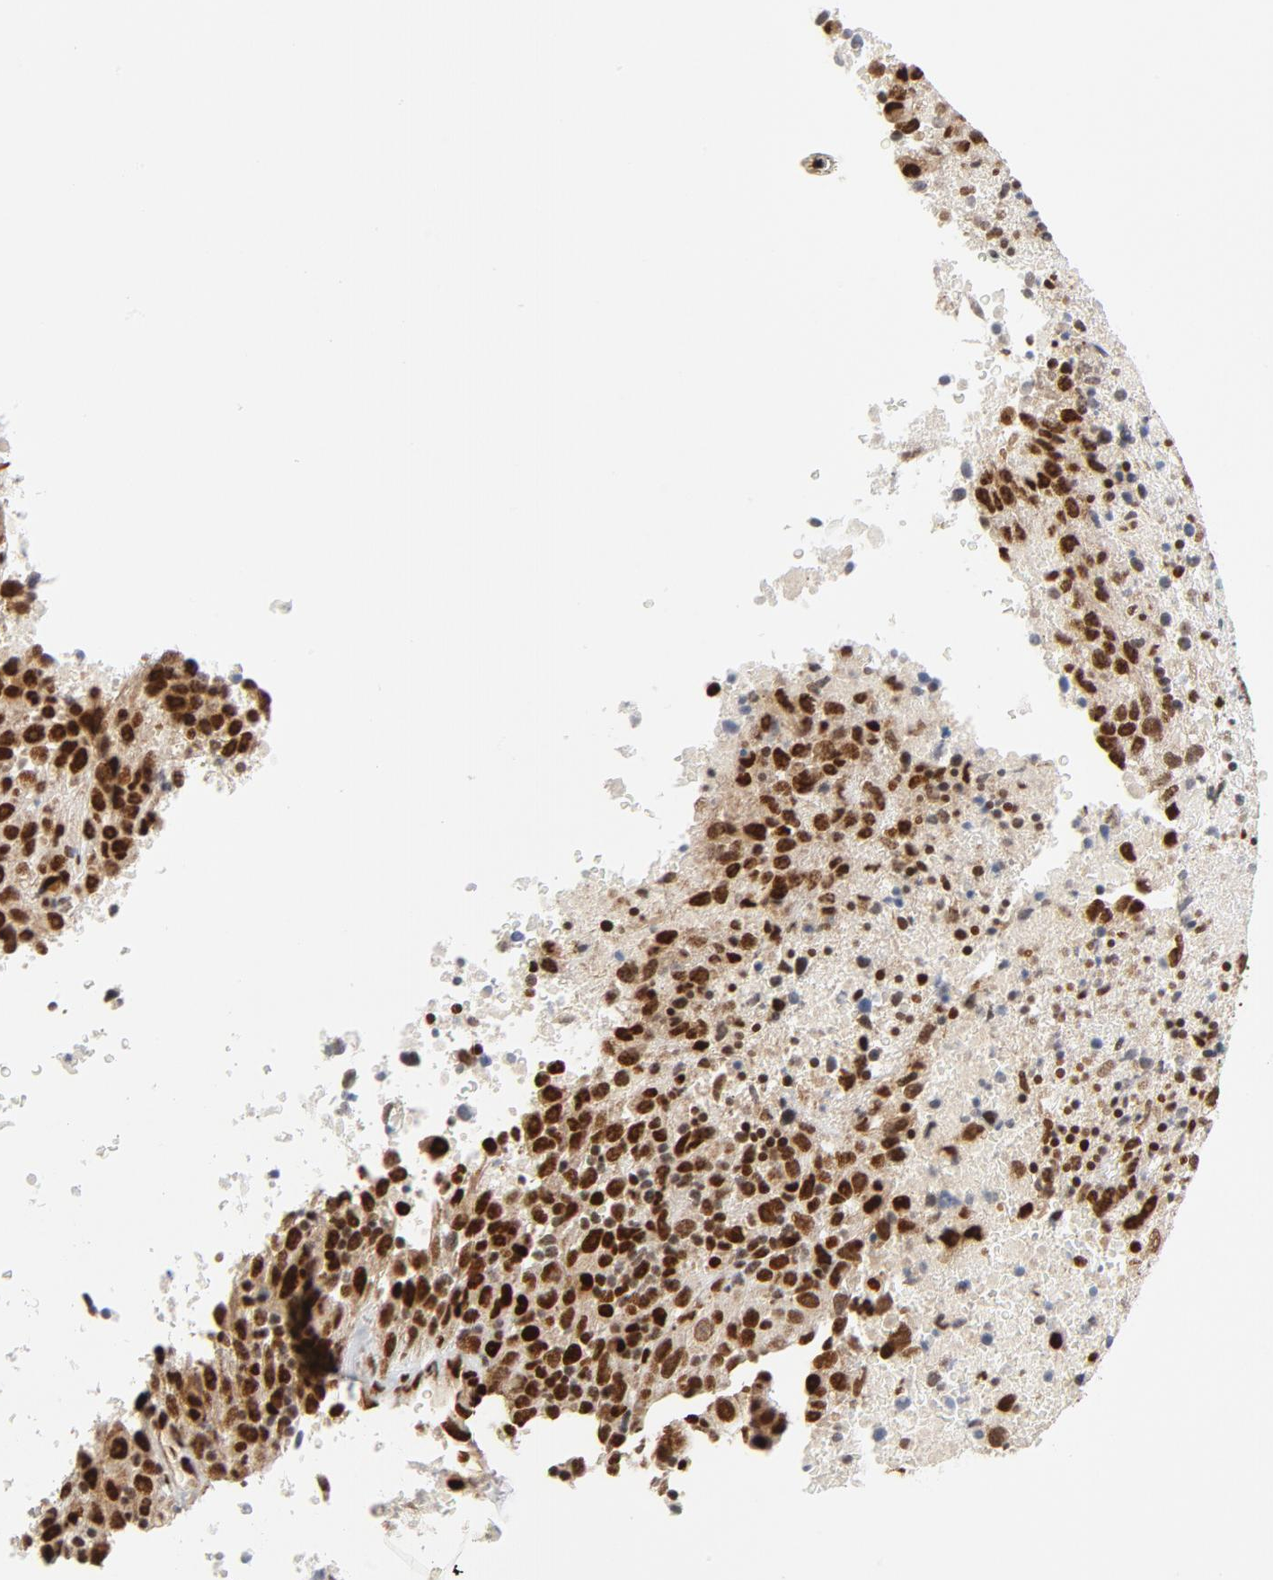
{"staining": {"intensity": "moderate", "quantity": ">75%", "location": "nuclear"}, "tissue": "melanoma", "cell_type": "Tumor cells", "image_type": "cancer", "snomed": [{"axis": "morphology", "description": "Malignant melanoma, Metastatic site"}, {"axis": "topography", "description": "Cerebral cortex"}], "caption": "High-power microscopy captured an IHC micrograph of melanoma, revealing moderate nuclear expression in about >75% of tumor cells.", "gene": "MEF2A", "patient": {"sex": "female", "age": 52}}